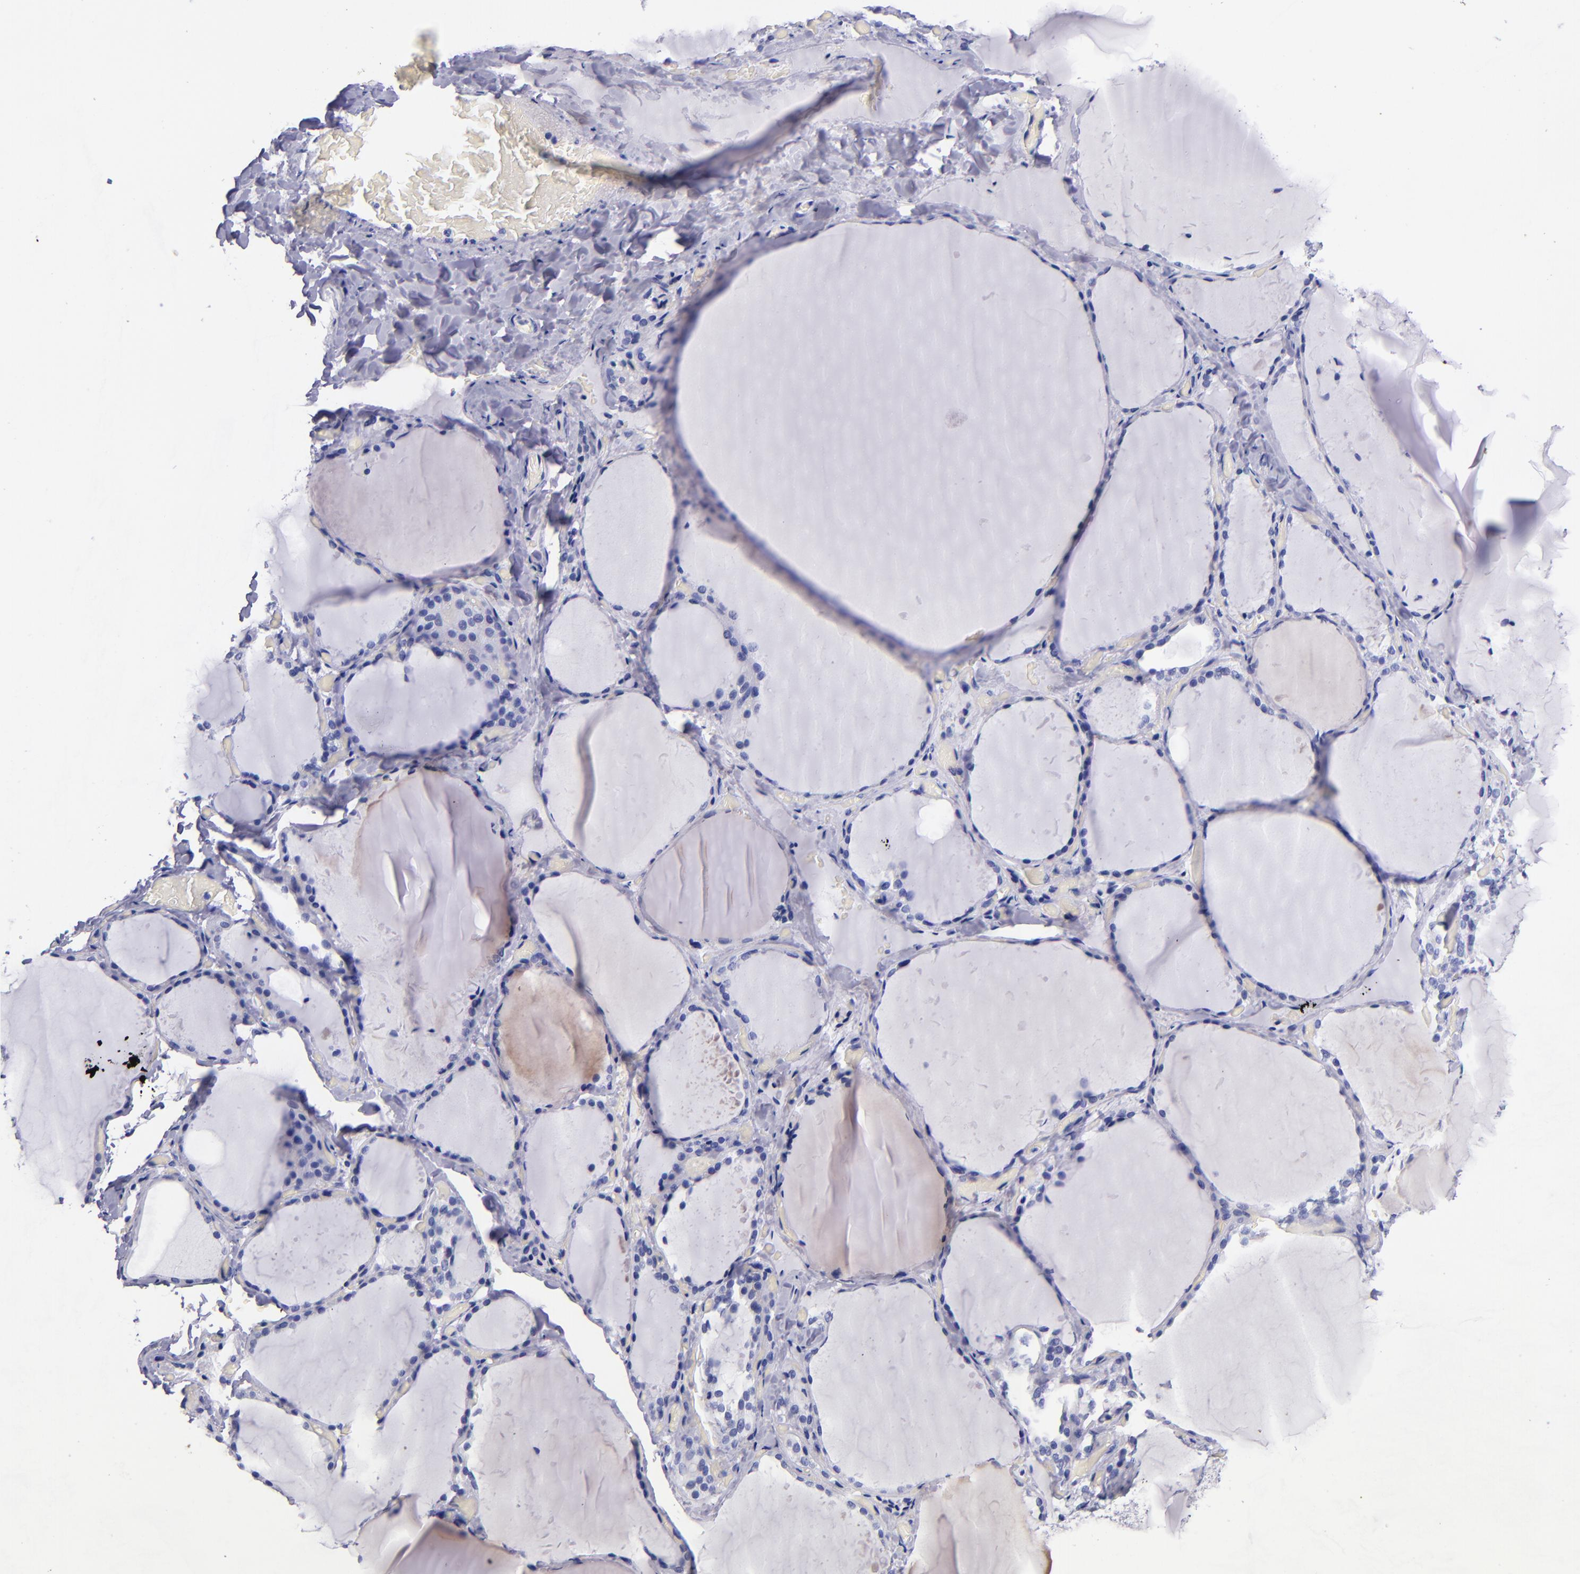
{"staining": {"intensity": "negative", "quantity": "none", "location": "none"}, "tissue": "thyroid gland", "cell_type": "Glandular cells", "image_type": "normal", "snomed": [{"axis": "morphology", "description": "Normal tissue, NOS"}, {"axis": "topography", "description": "Thyroid gland"}], "caption": "High power microscopy histopathology image of an immunohistochemistry (IHC) image of unremarkable thyroid gland, revealing no significant expression in glandular cells.", "gene": "SV2A", "patient": {"sex": "female", "age": 22}}